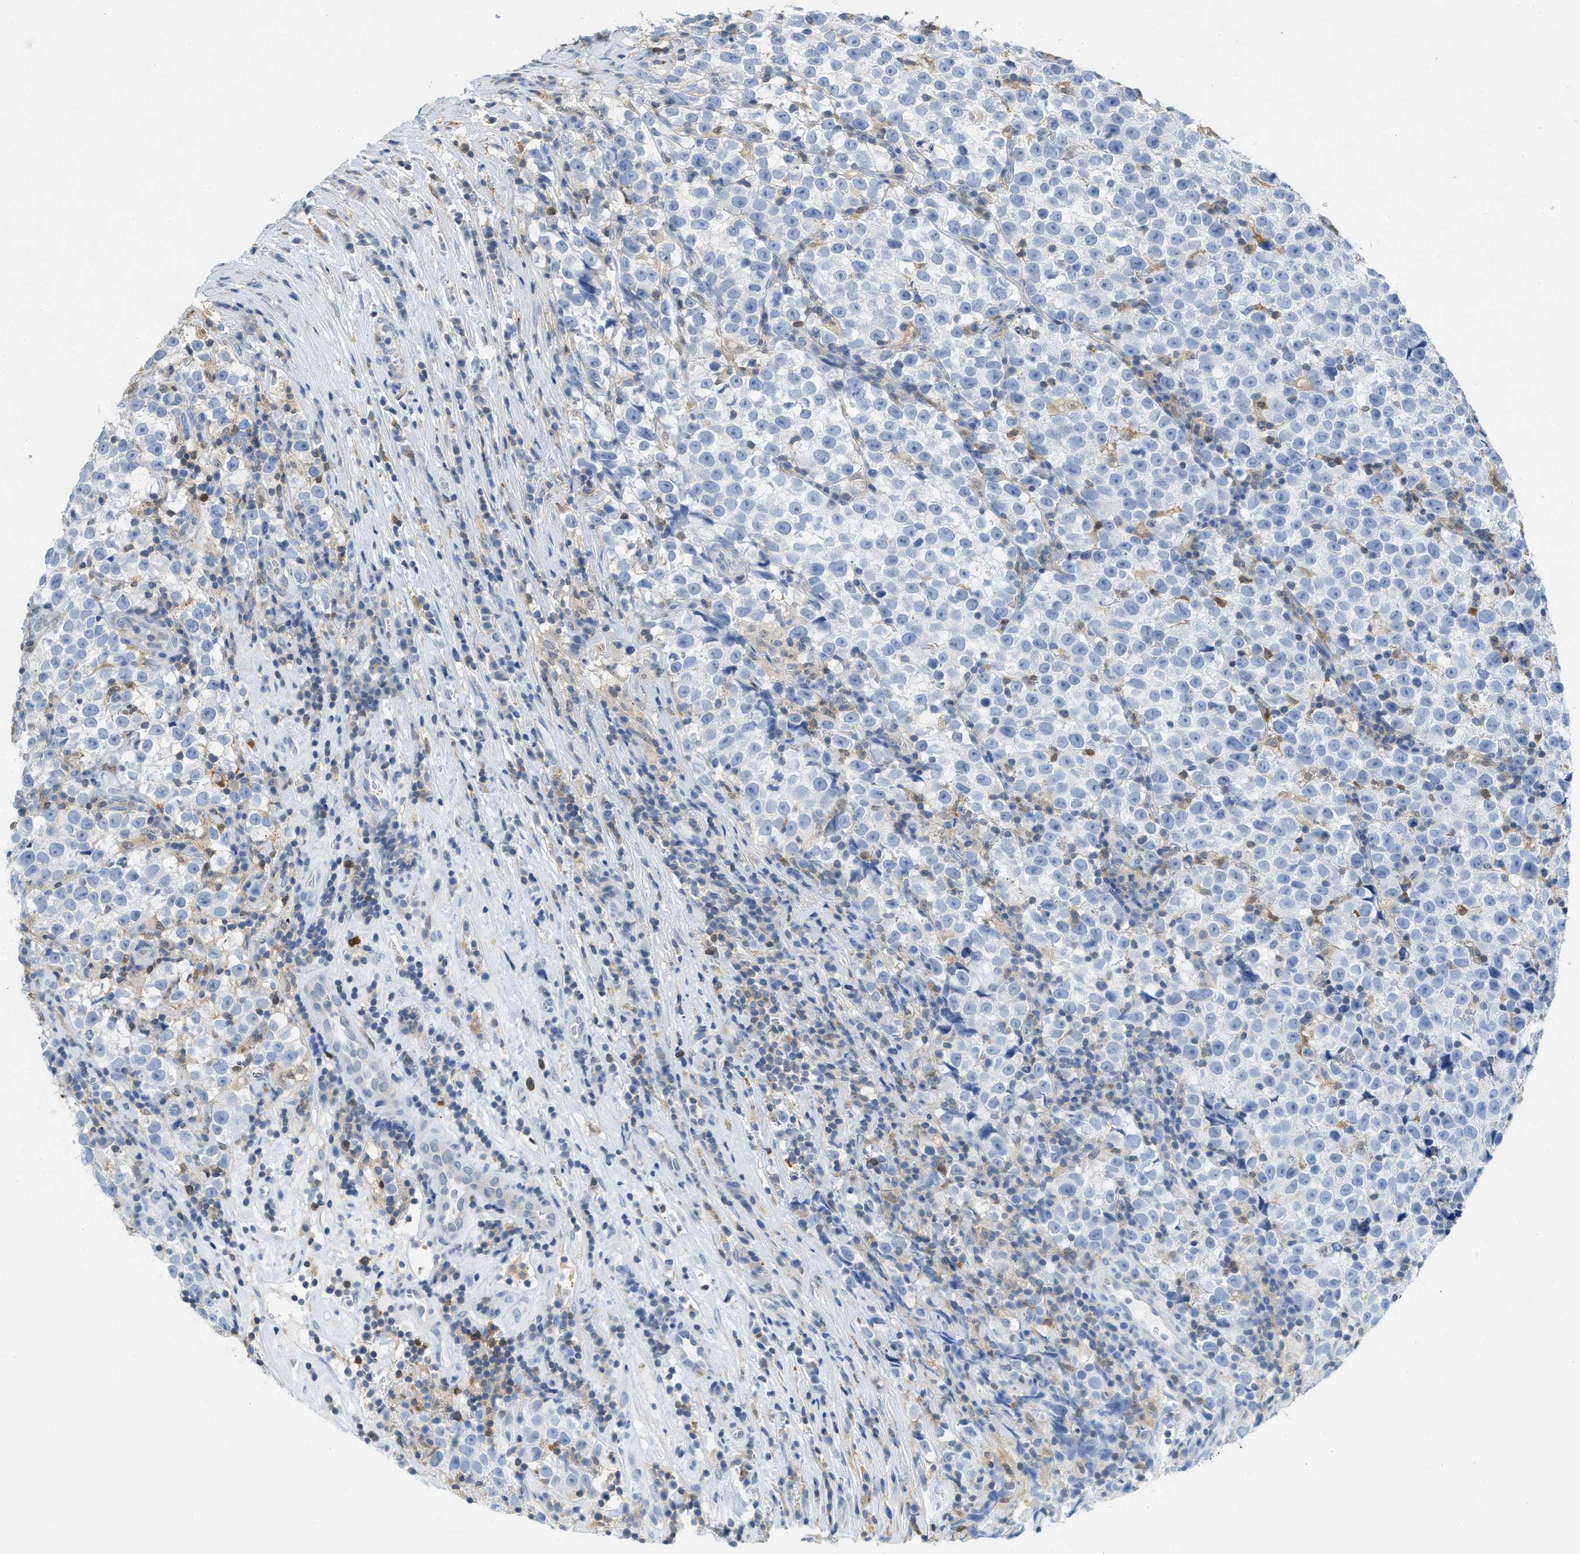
{"staining": {"intensity": "negative", "quantity": "none", "location": "none"}, "tissue": "testis cancer", "cell_type": "Tumor cells", "image_type": "cancer", "snomed": [{"axis": "morphology", "description": "Normal tissue, NOS"}, {"axis": "morphology", "description": "Seminoma, NOS"}, {"axis": "topography", "description": "Testis"}], "caption": "This is an immunohistochemistry (IHC) histopathology image of testis cancer (seminoma). There is no positivity in tumor cells.", "gene": "SERPINB1", "patient": {"sex": "male", "age": 43}}